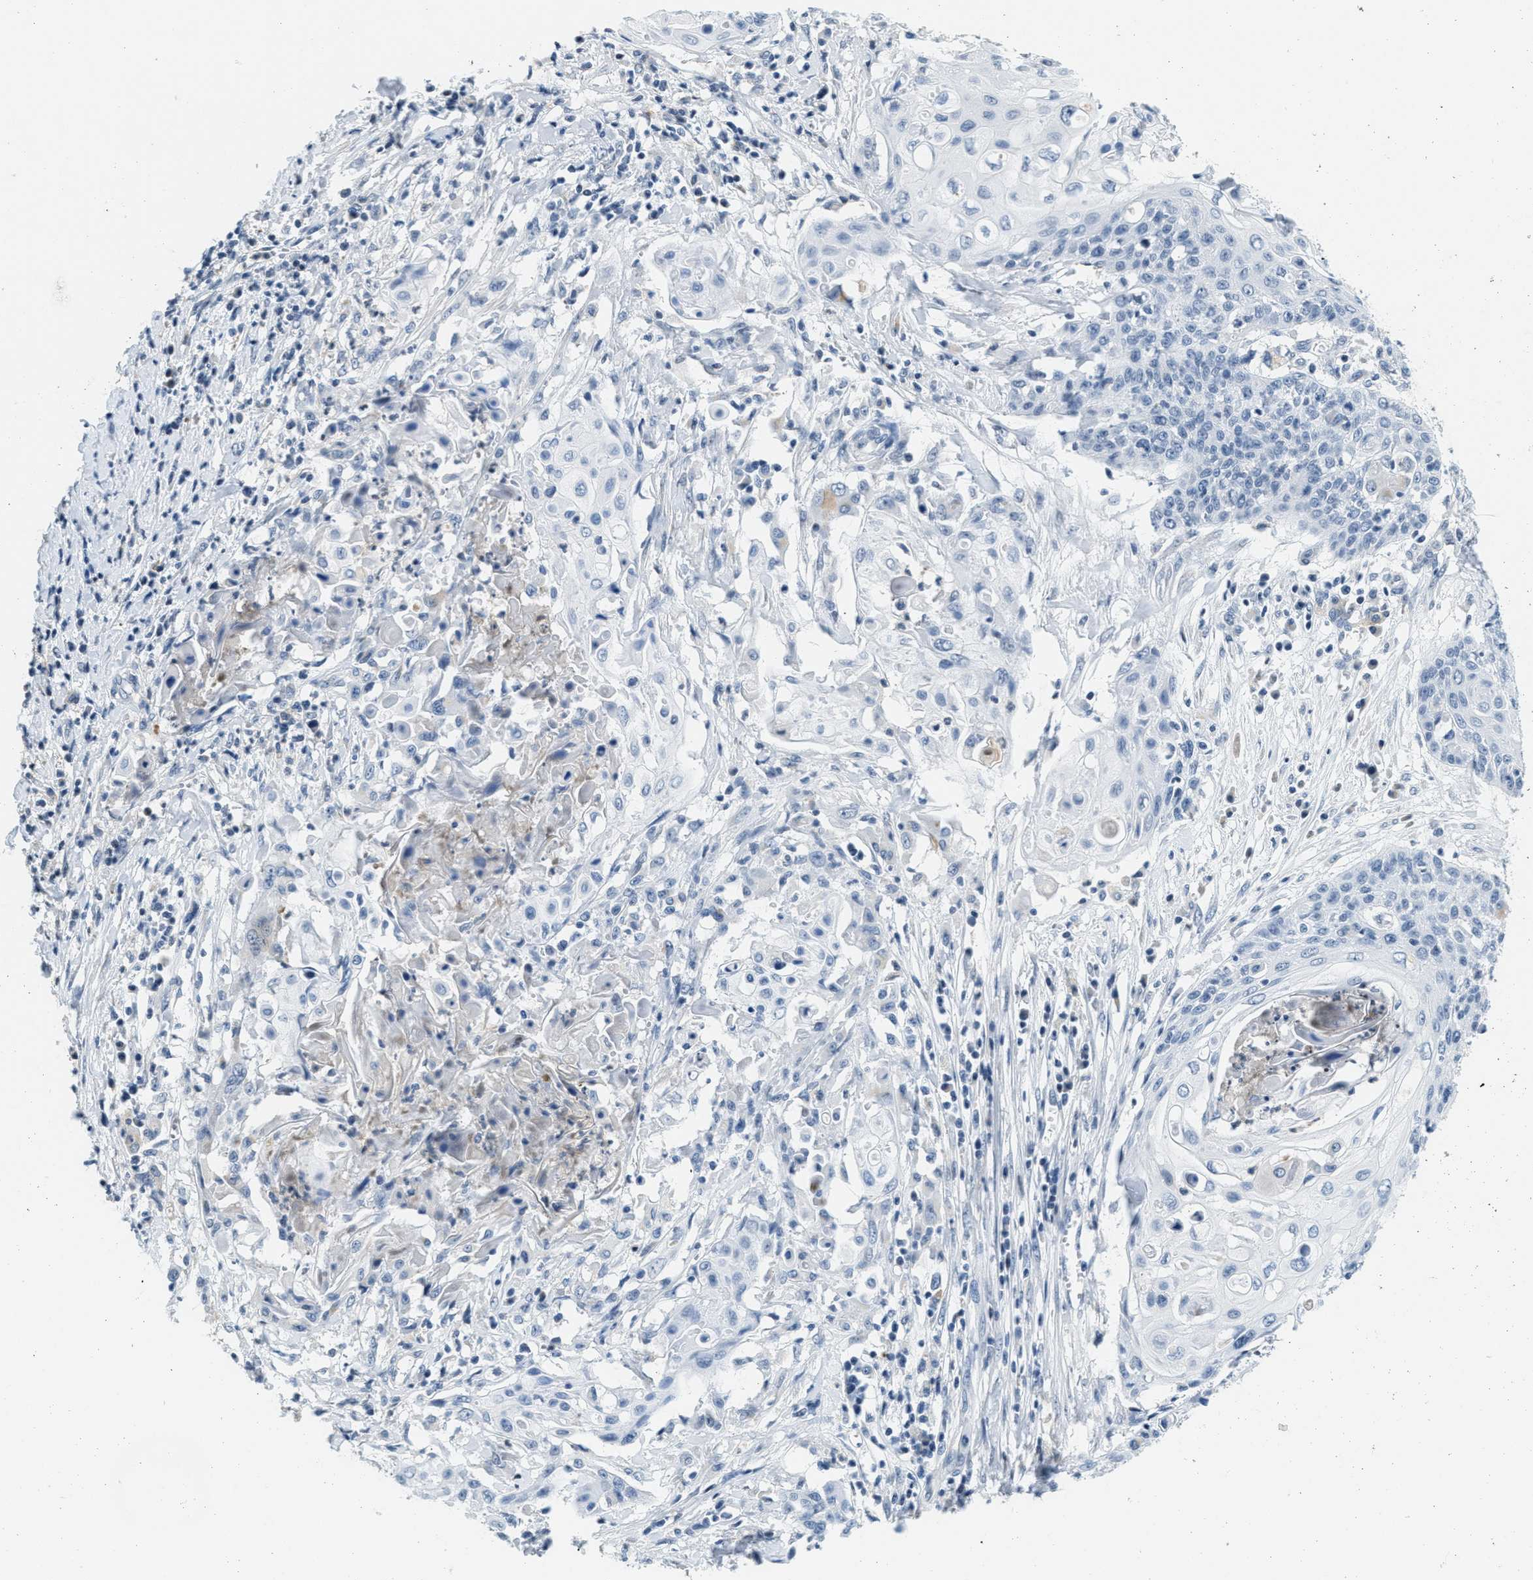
{"staining": {"intensity": "negative", "quantity": "none", "location": "none"}, "tissue": "cervical cancer", "cell_type": "Tumor cells", "image_type": "cancer", "snomed": [{"axis": "morphology", "description": "Squamous cell carcinoma, NOS"}, {"axis": "topography", "description": "Cervix"}], "caption": "Immunohistochemical staining of human cervical squamous cell carcinoma demonstrates no significant staining in tumor cells. The staining was performed using DAB to visualize the protein expression in brown, while the nuclei were stained in blue with hematoxylin (Magnification: 20x).", "gene": "CA4", "patient": {"sex": "female", "age": 39}}